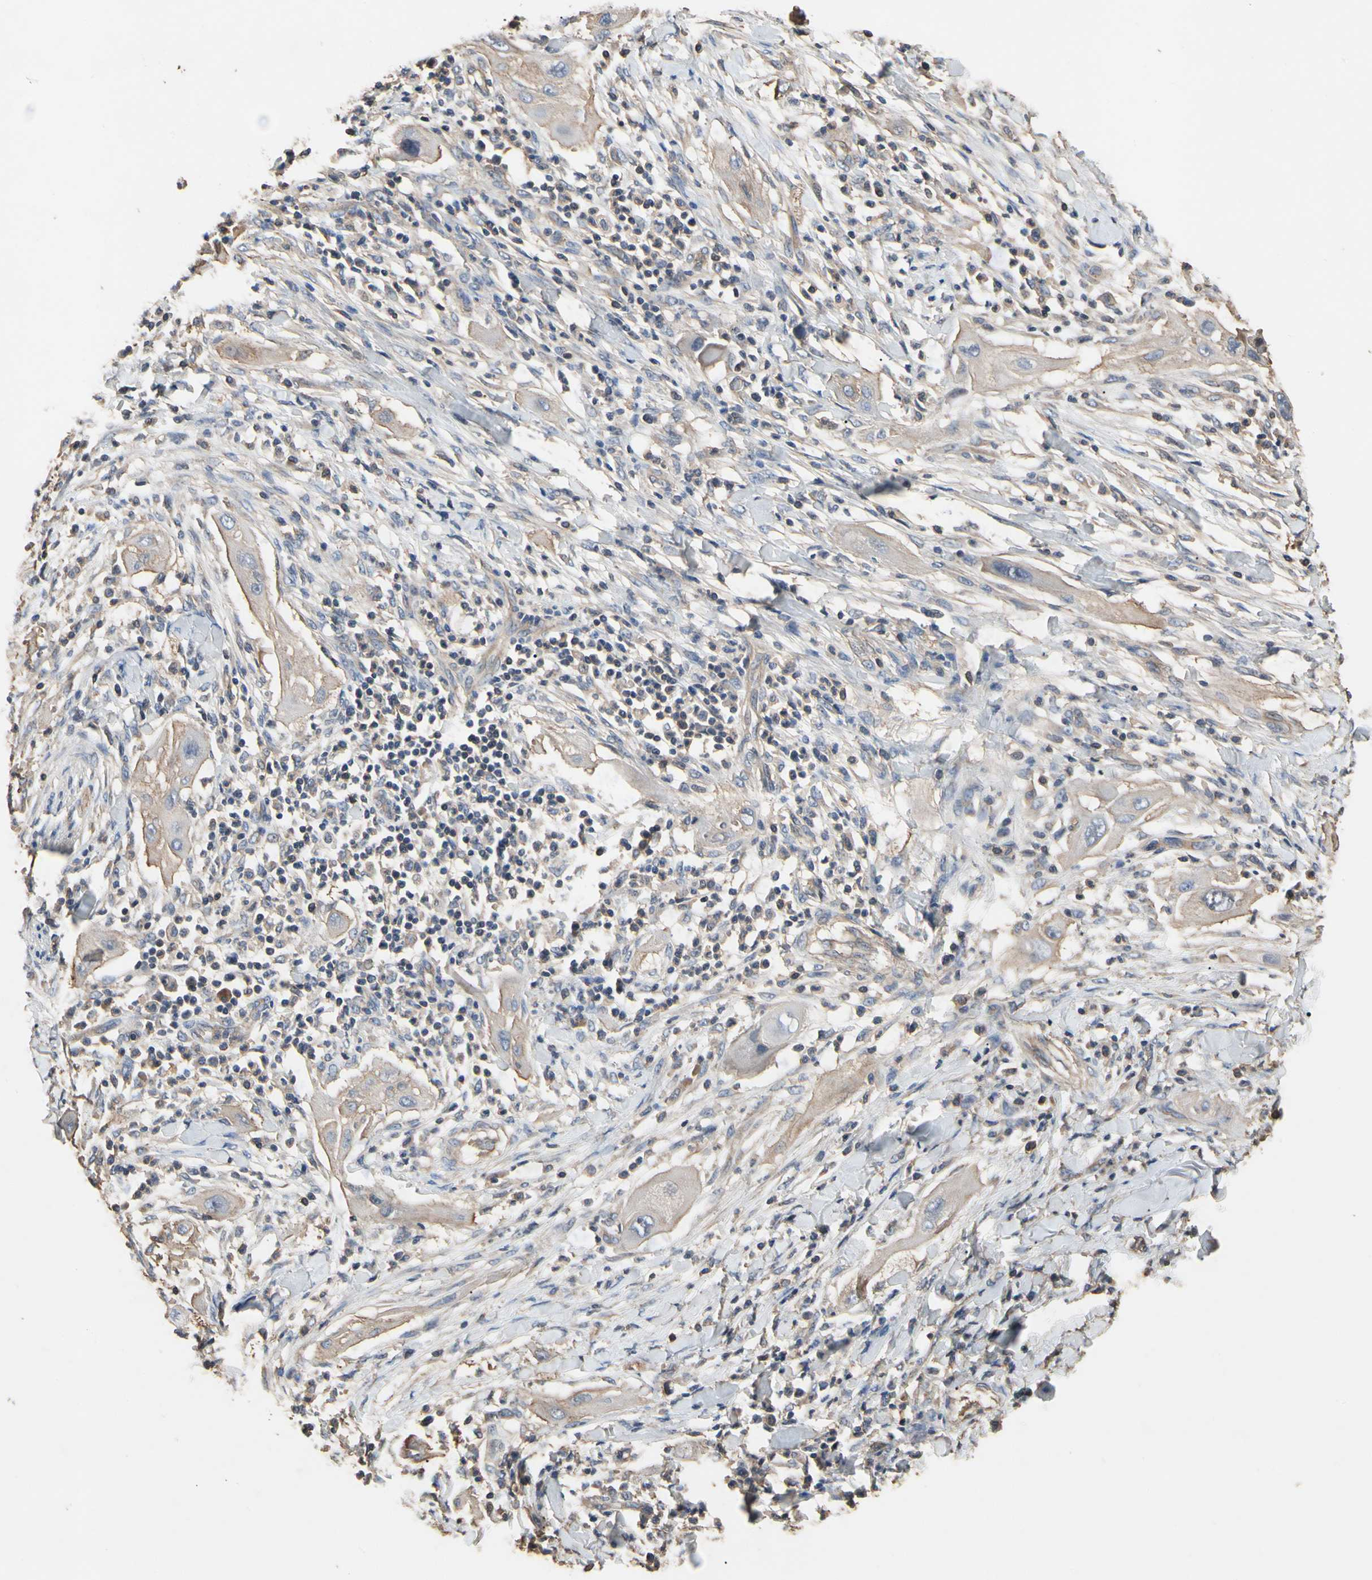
{"staining": {"intensity": "weak", "quantity": ">75%", "location": "cytoplasmic/membranous"}, "tissue": "lung cancer", "cell_type": "Tumor cells", "image_type": "cancer", "snomed": [{"axis": "morphology", "description": "Squamous cell carcinoma, NOS"}, {"axis": "topography", "description": "Lung"}], "caption": "IHC photomicrograph of human lung squamous cell carcinoma stained for a protein (brown), which exhibits low levels of weak cytoplasmic/membranous expression in approximately >75% of tumor cells.", "gene": "PDZK1", "patient": {"sex": "female", "age": 47}}